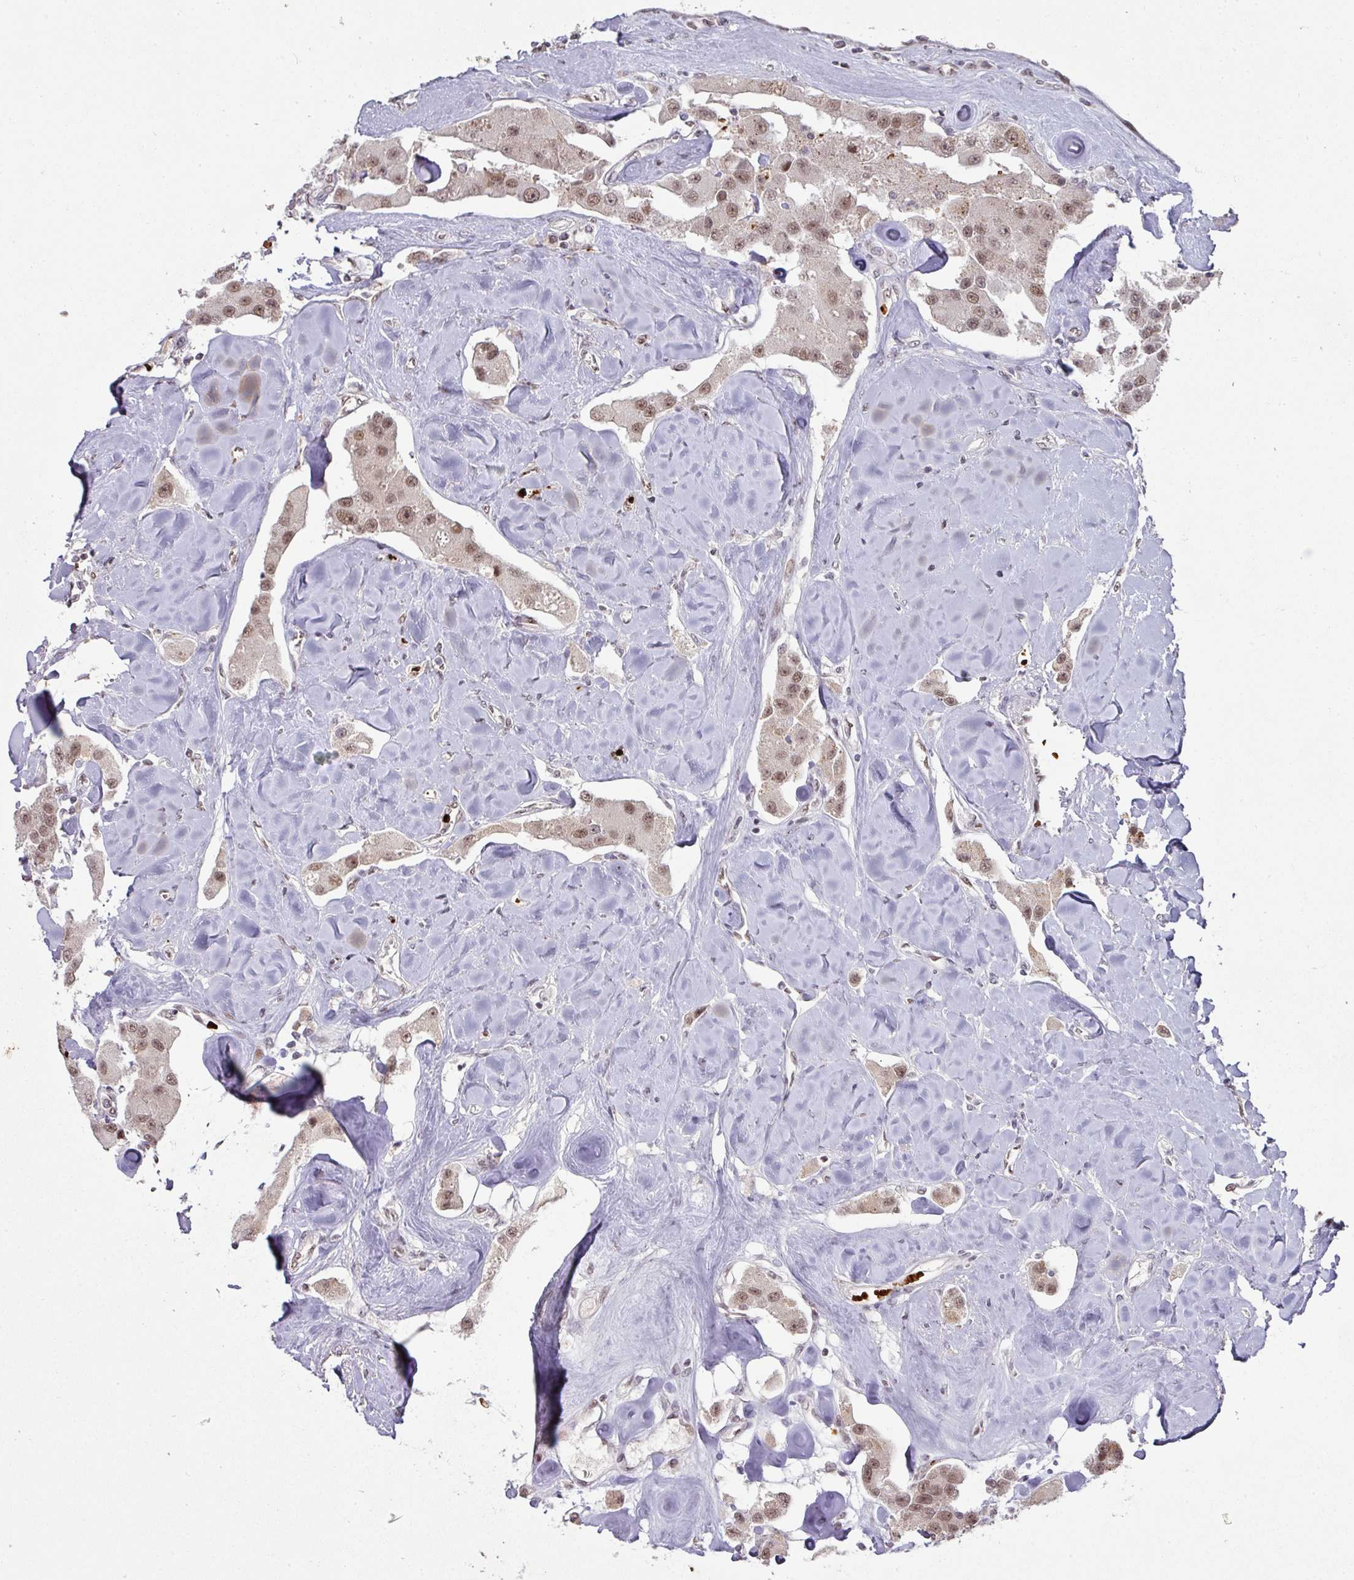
{"staining": {"intensity": "weak", "quantity": ">75%", "location": "nuclear"}, "tissue": "carcinoid", "cell_type": "Tumor cells", "image_type": "cancer", "snomed": [{"axis": "morphology", "description": "Carcinoid, malignant, NOS"}, {"axis": "topography", "description": "Pancreas"}], "caption": "Carcinoid stained for a protein (brown) displays weak nuclear positive staining in approximately >75% of tumor cells.", "gene": "NEIL1", "patient": {"sex": "male", "age": 41}}